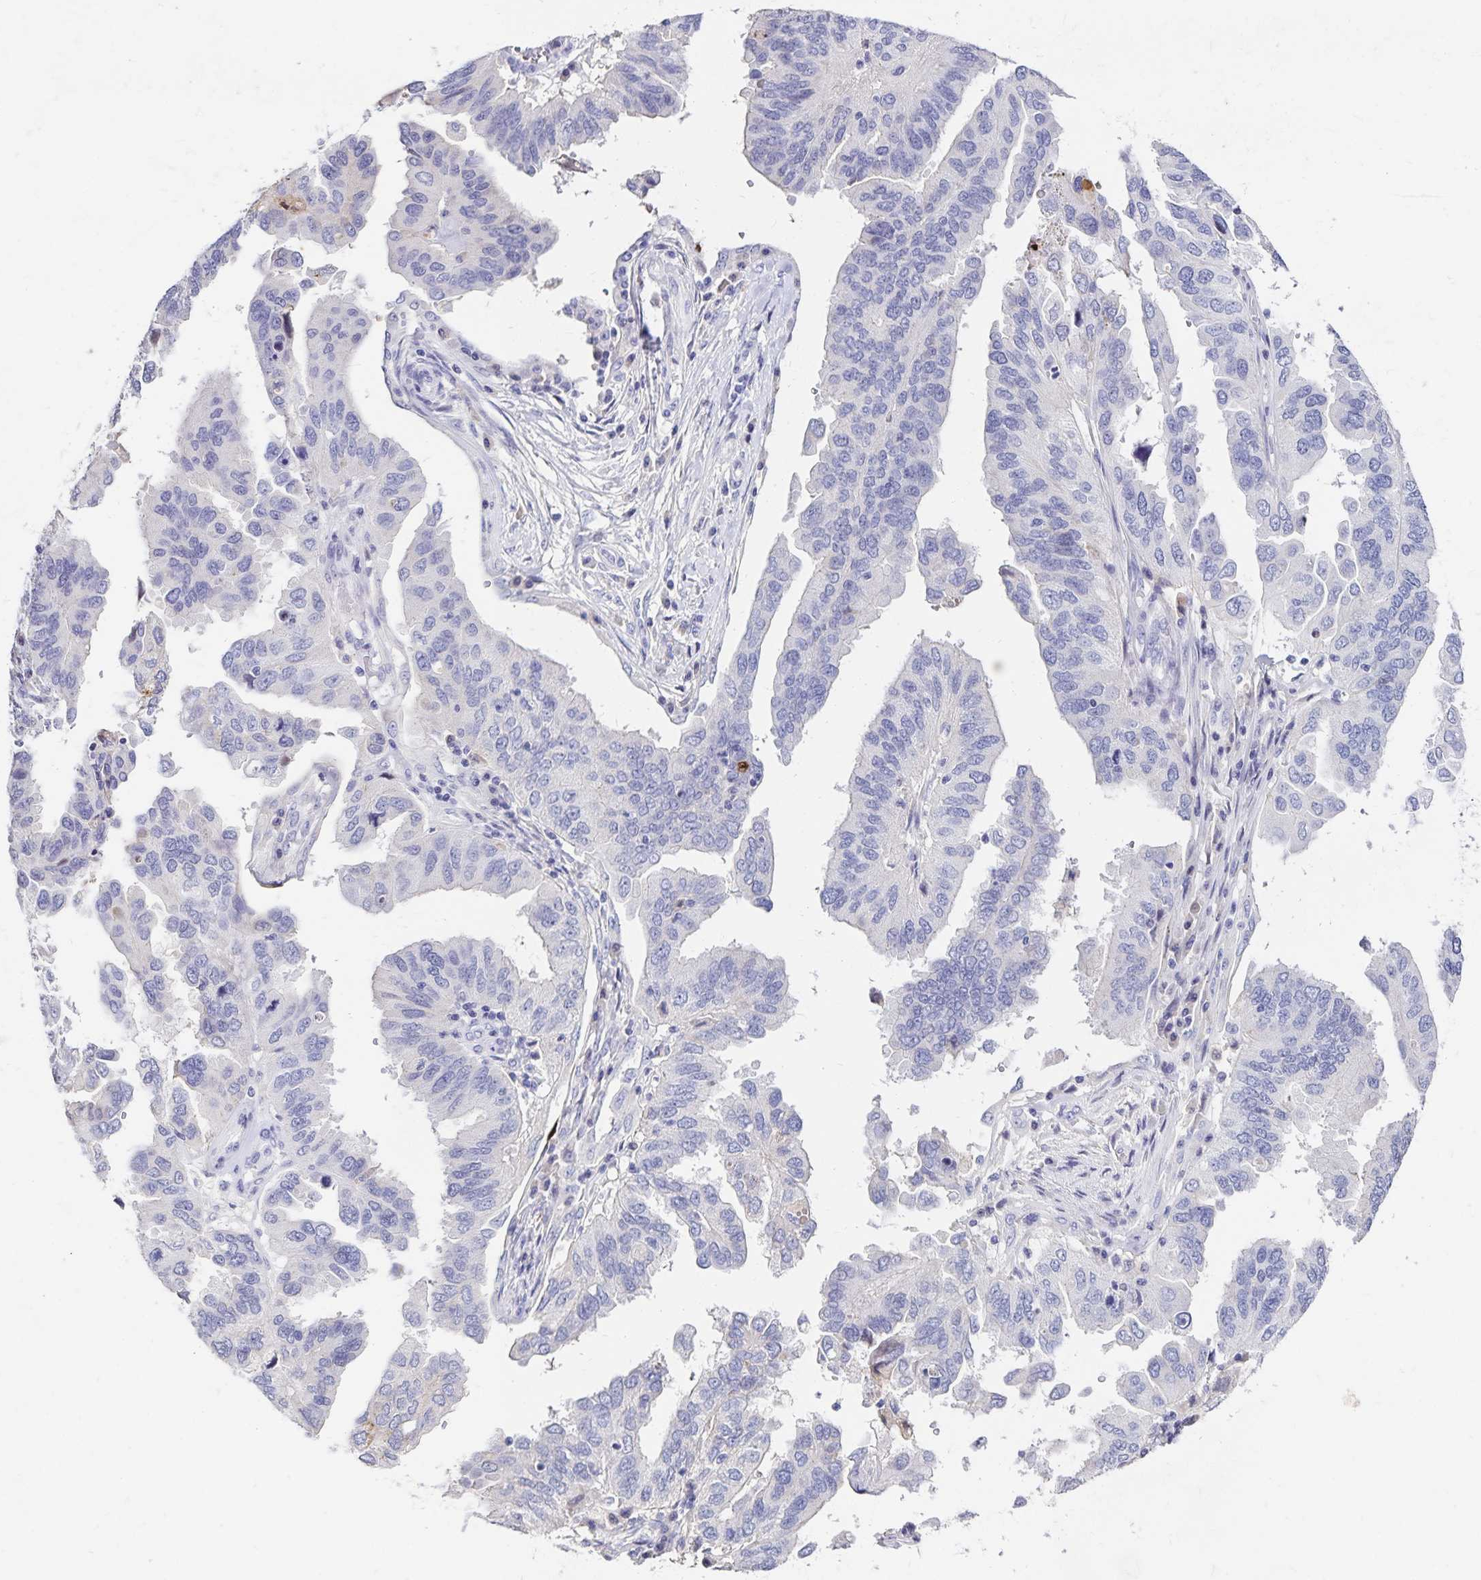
{"staining": {"intensity": "negative", "quantity": "none", "location": "none"}, "tissue": "ovarian cancer", "cell_type": "Tumor cells", "image_type": "cancer", "snomed": [{"axis": "morphology", "description": "Cystadenocarcinoma, serous, NOS"}, {"axis": "topography", "description": "Ovary"}], "caption": "High magnification brightfield microscopy of serous cystadenocarcinoma (ovarian) stained with DAB (brown) and counterstained with hematoxylin (blue): tumor cells show no significant staining.", "gene": "PAX5", "patient": {"sex": "female", "age": 79}}